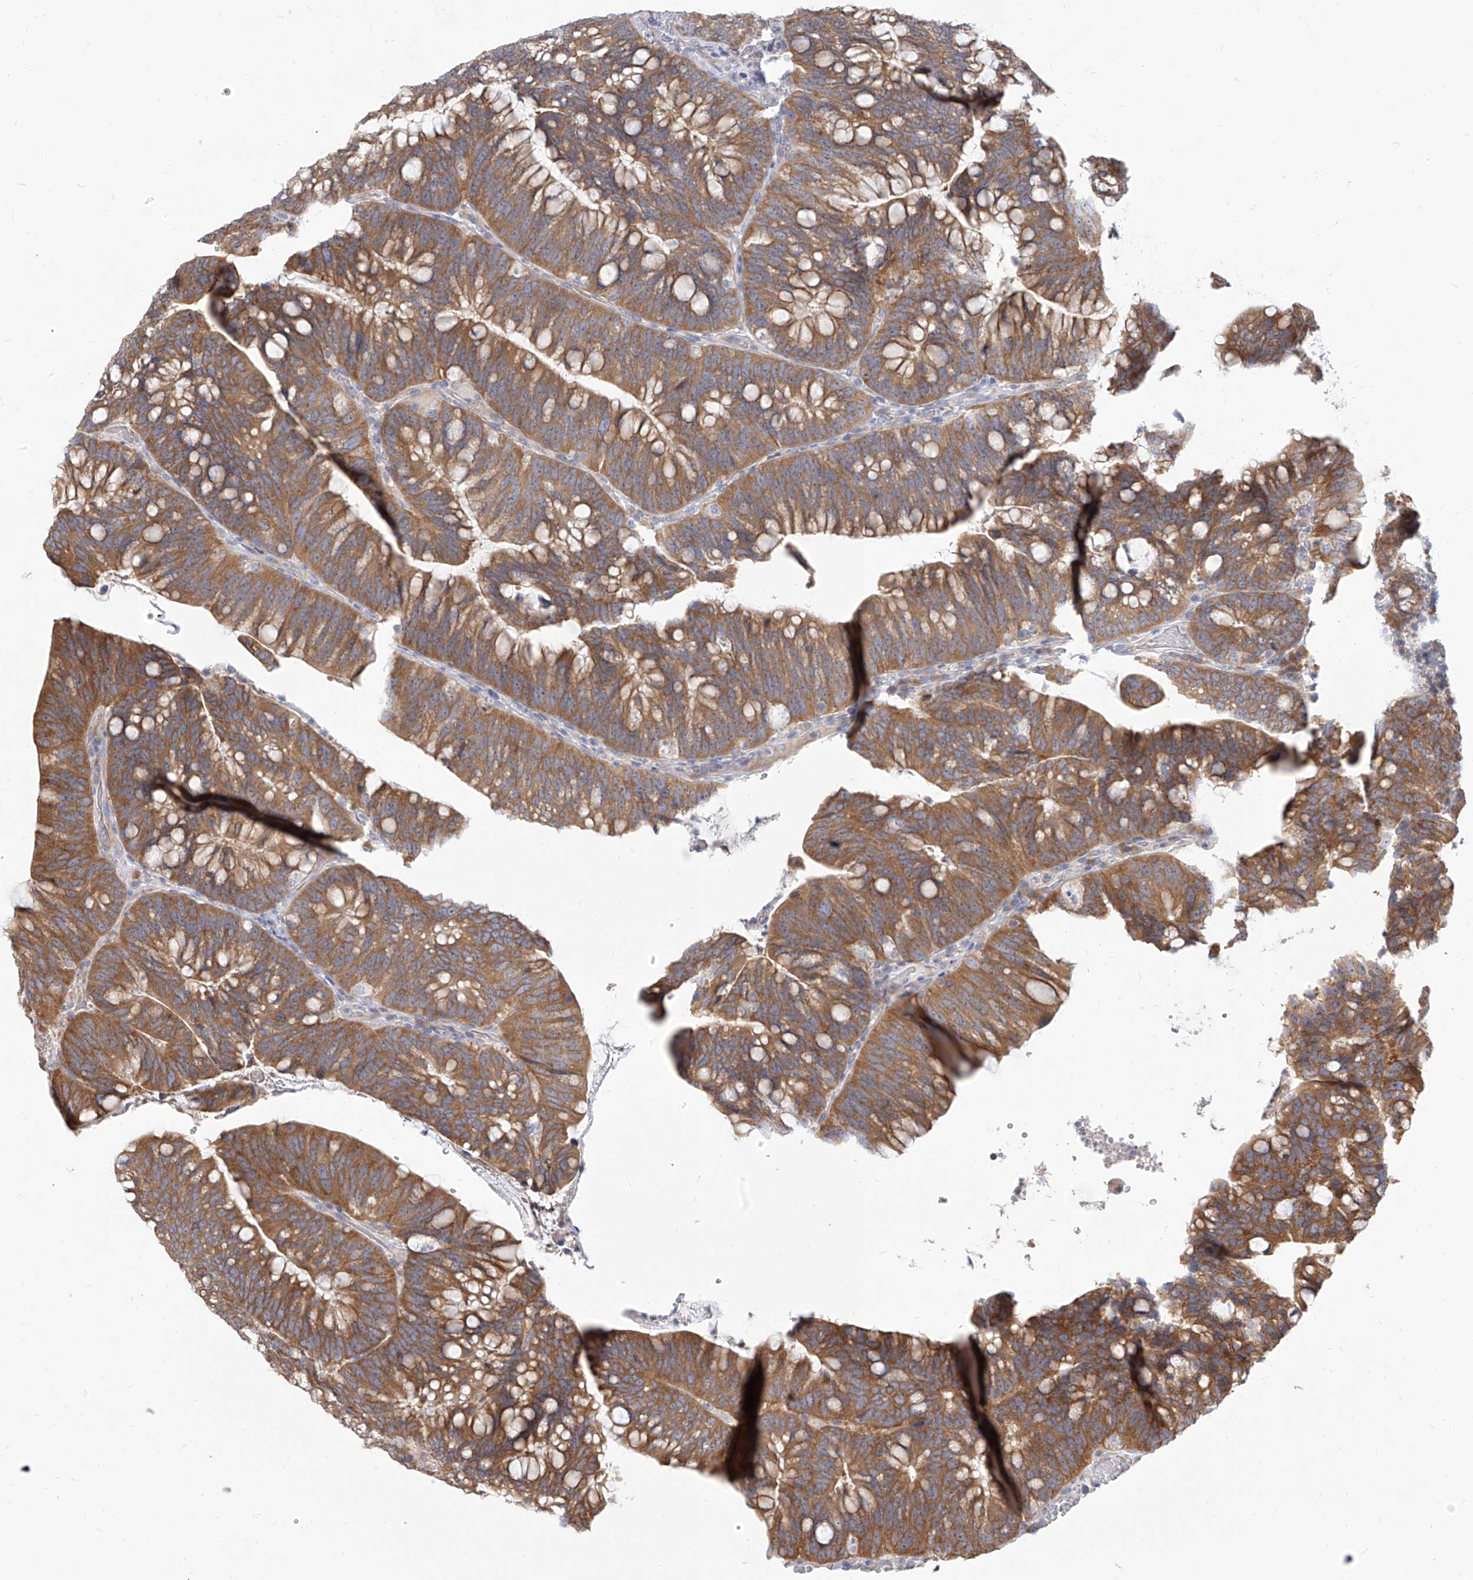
{"staining": {"intensity": "moderate", "quantity": ">75%", "location": "cytoplasmic/membranous"}, "tissue": "colorectal cancer", "cell_type": "Tumor cells", "image_type": "cancer", "snomed": [{"axis": "morphology", "description": "Adenocarcinoma, NOS"}, {"axis": "topography", "description": "Colon"}], "caption": "Colorectal adenocarcinoma stained with DAB immunohistochemistry (IHC) demonstrates medium levels of moderate cytoplasmic/membranous positivity in approximately >75% of tumor cells. (Brightfield microscopy of DAB IHC at high magnification).", "gene": "FAM83B", "patient": {"sex": "female", "age": 66}}